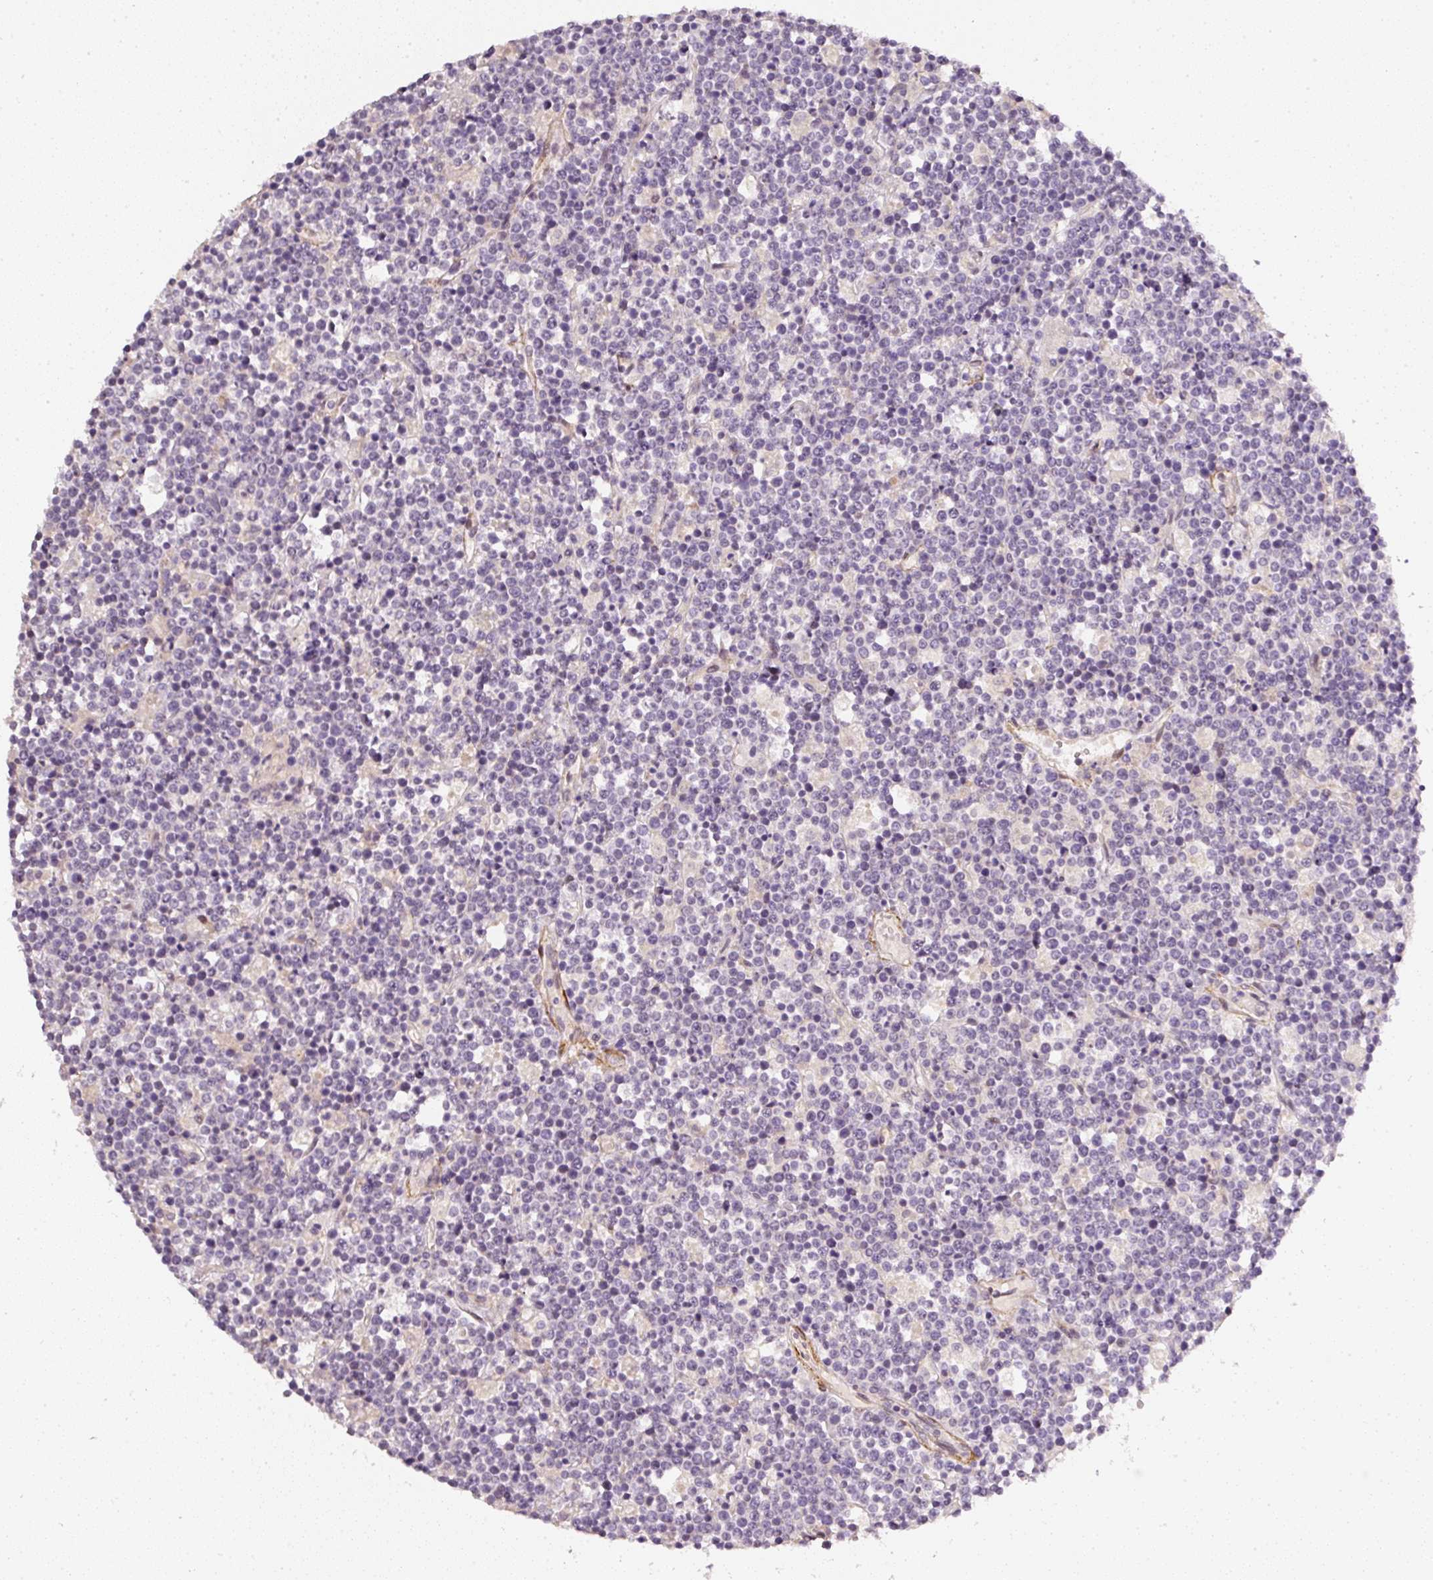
{"staining": {"intensity": "negative", "quantity": "none", "location": "none"}, "tissue": "lymphoma", "cell_type": "Tumor cells", "image_type": "cancer", "snomed": [{"axis": "morphology", "description": "Malignant lymphoma, non-Hodgkin's type, High grade"}, {"axis": "topography", "description": "Ovary"}], "caption": "Tumor cells are negative for protein expression in human high-grade malignant lymphoma, non-Hodgkin's type.", "gene": "TOGARAM1", "patient": {"sex": "female", "age": 56}}